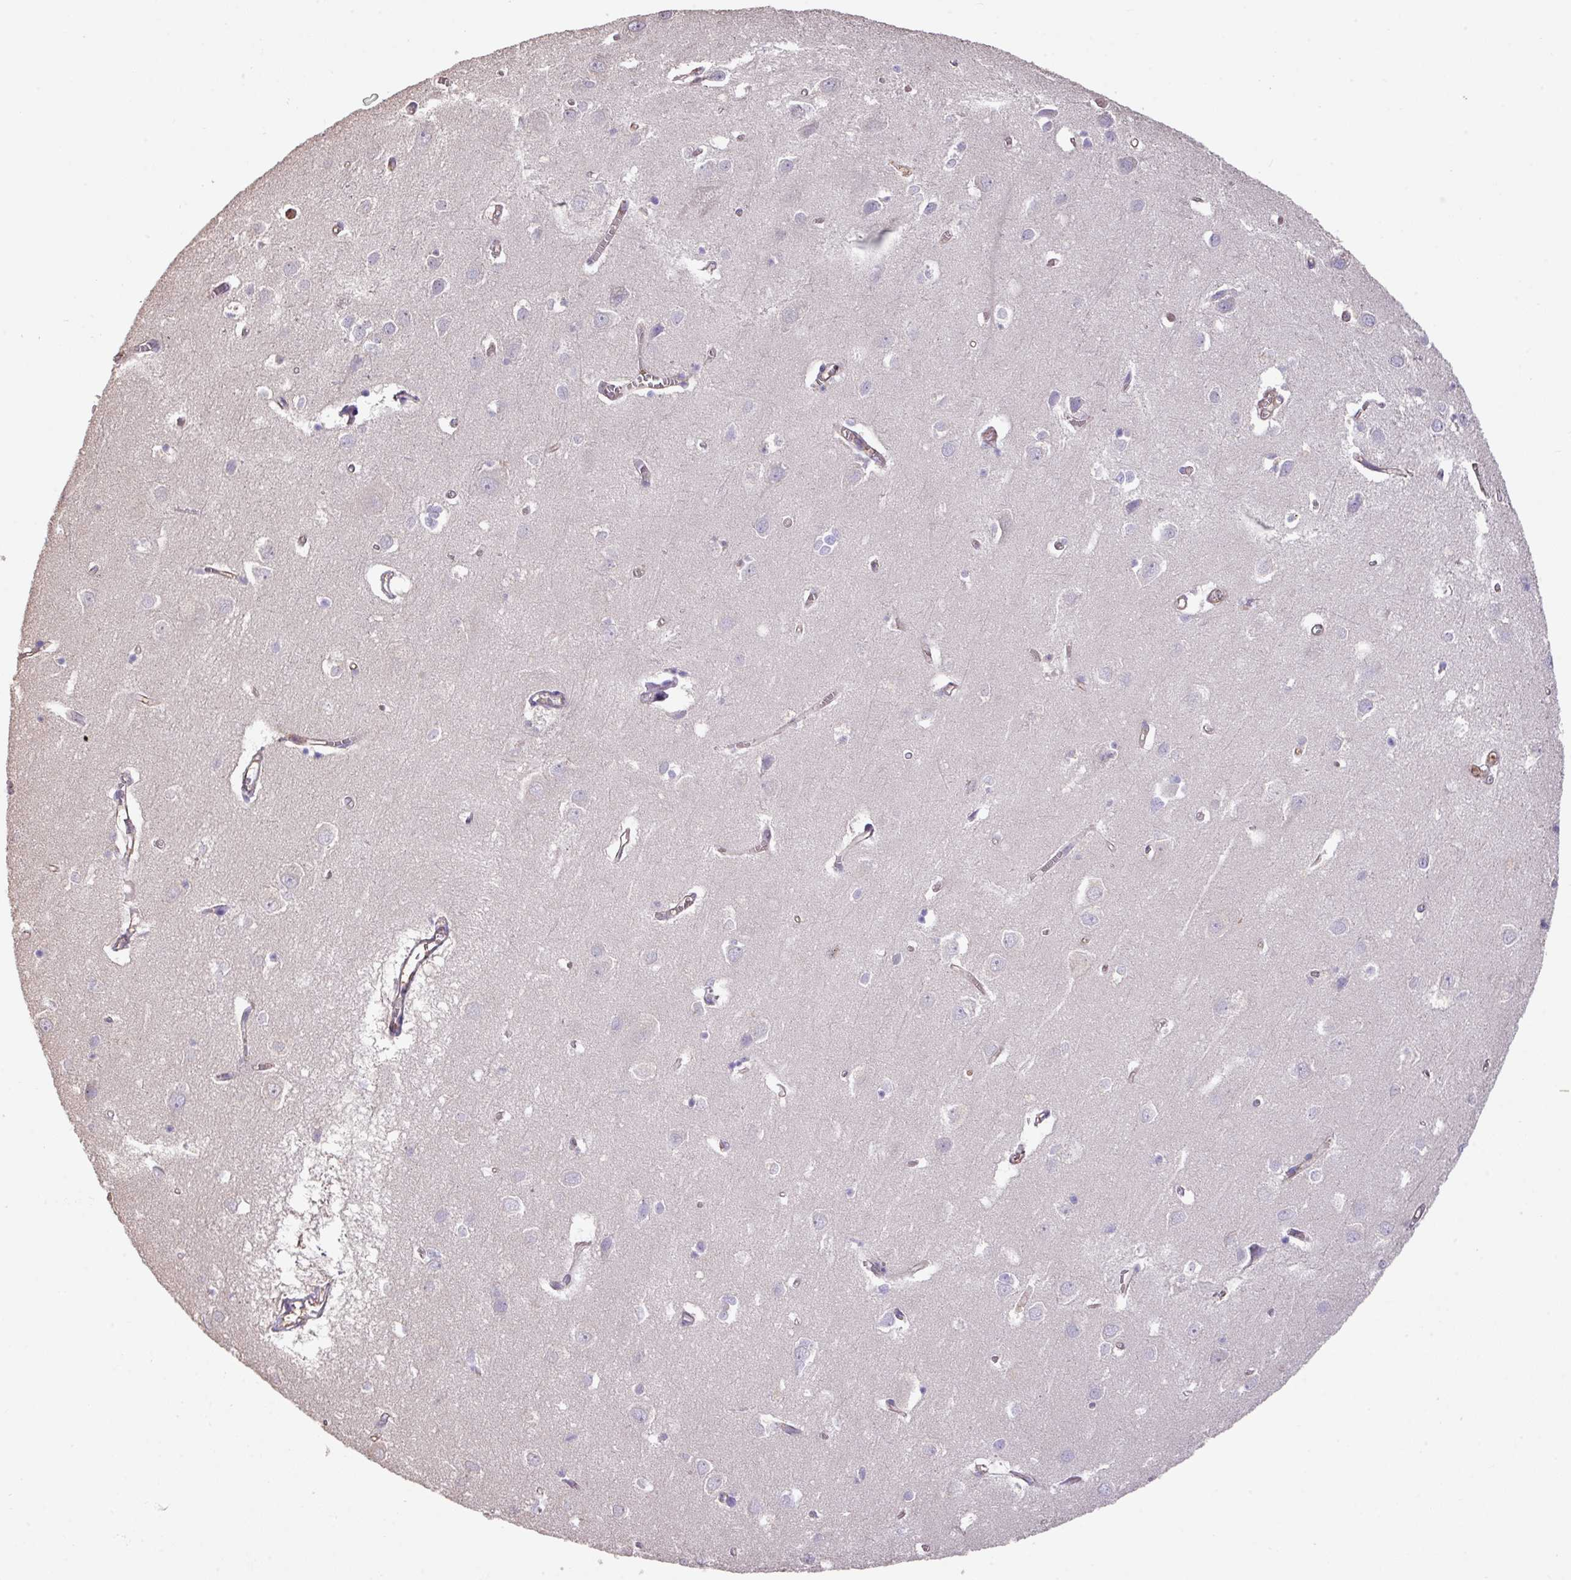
{"staining": {"intensity": "weak", "quantity": ">75%", "location": "cytoplasmic/membranous"}, "tissue": "cerebral cortex", "cell_type": "Endothelial cells", "image_type": "normal", "snomed": [{"axis": "morphology", "description": "Normal tissue, NOS"}, {"axis": "topography", "description": "Cerebral cortex"}], "caption": "Protein expression analysis of normal human cerebral cortex reveals weak cytoplasmic/membranous staining in about >75% of endothelial cells.", "gene": "CALML4", "patient": {"sex": "male", "age": 70}}